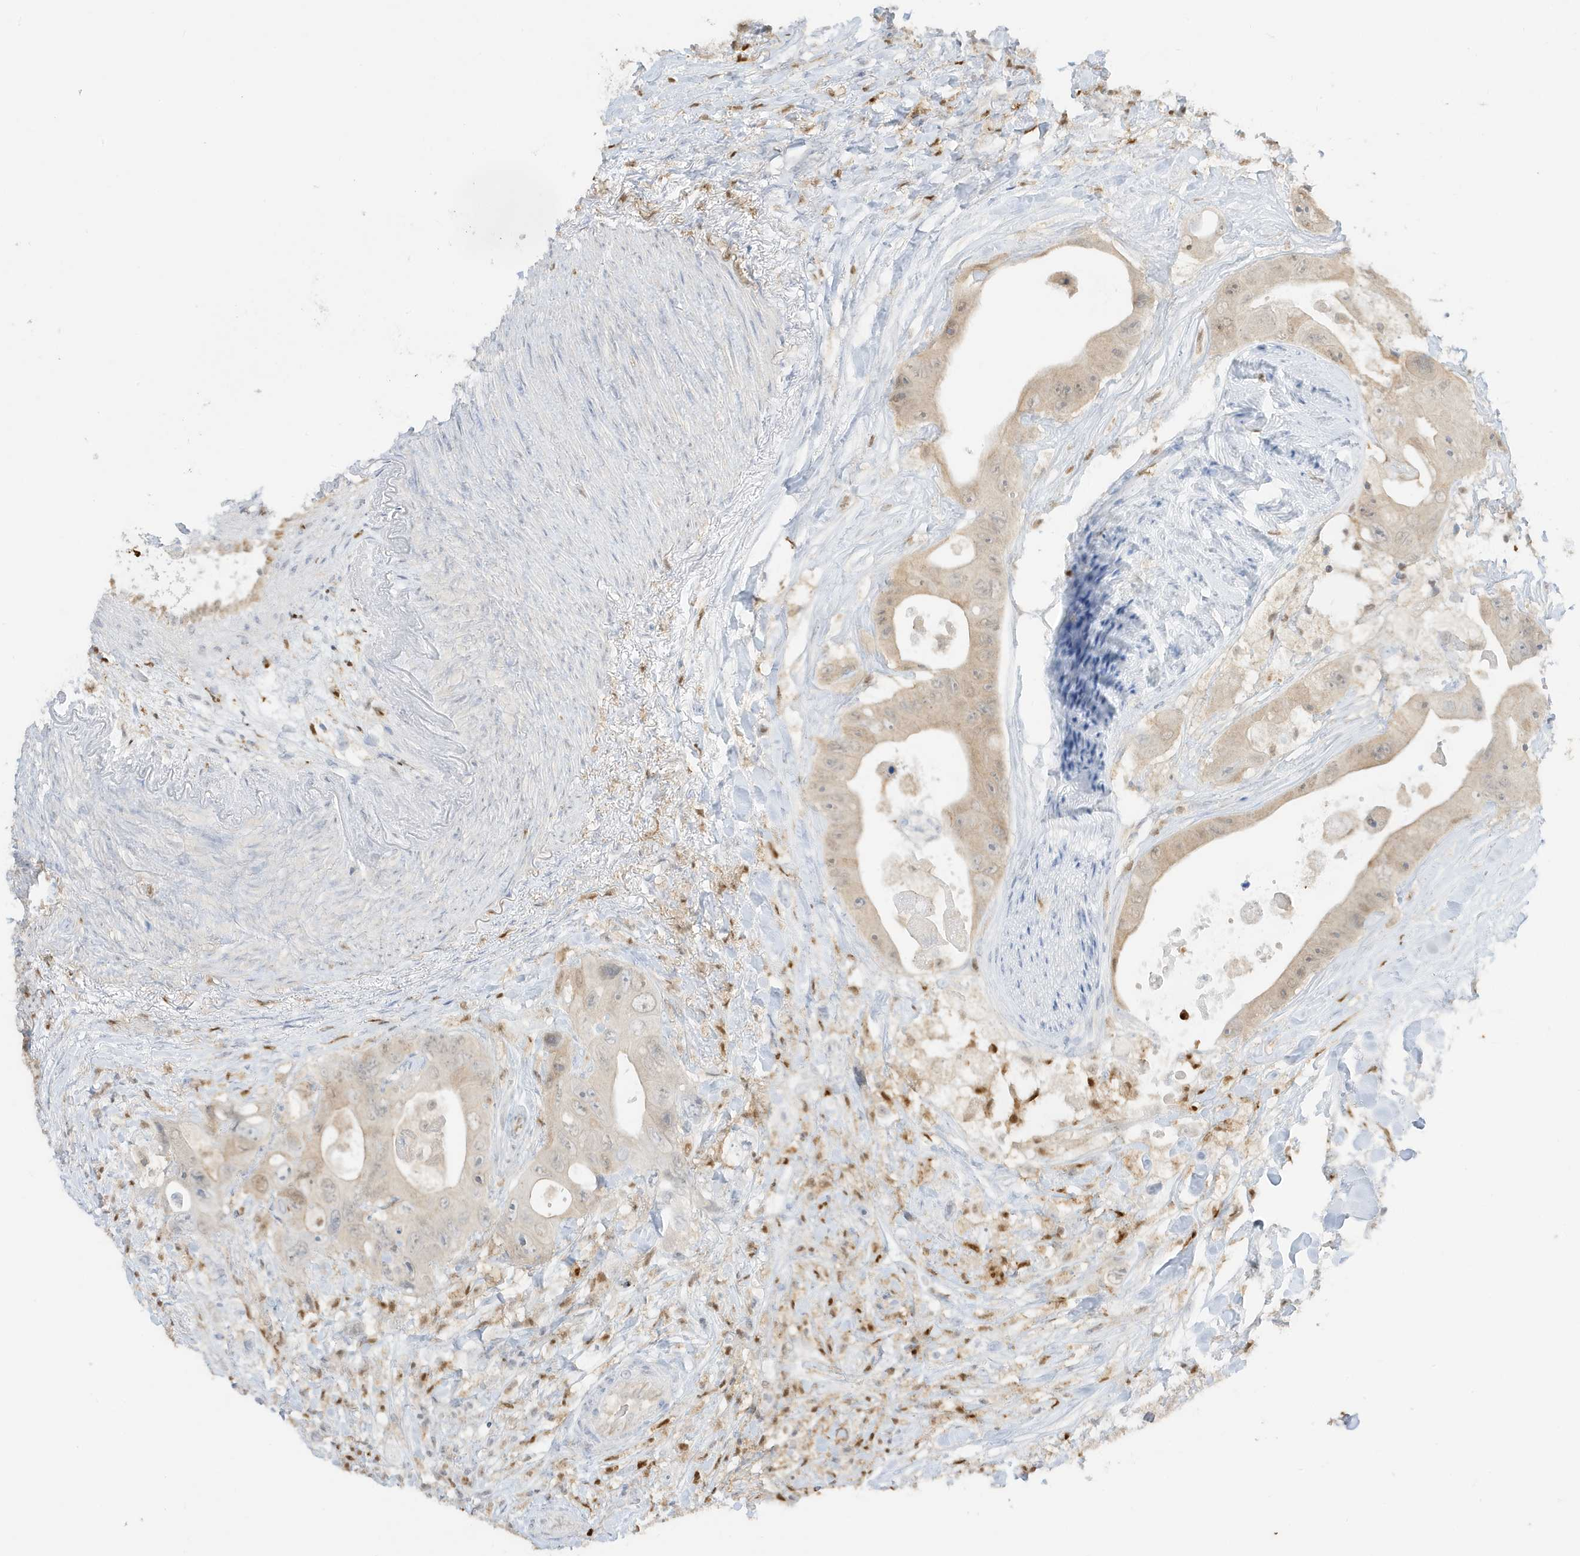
{"staining": {"intensity": "weak", "quantity": "<25%", "location": "cytoplasmic/membranous"}, "tissue": "colorectal cancer", "cell_type": "Tumor cells", "image_type": "cancer", "snomed": [{"axis": "morphology", "description": "Adenocarcinoma, NOS"}, {"axis": "topography", "description": "Colon"}], "caption": "An image of adenocarcinoma (colorectal) stained for a protein reveals no brown staining in tumor cells.", "gene": "GCA", "patient": {"sex": "female", "age": 46}}